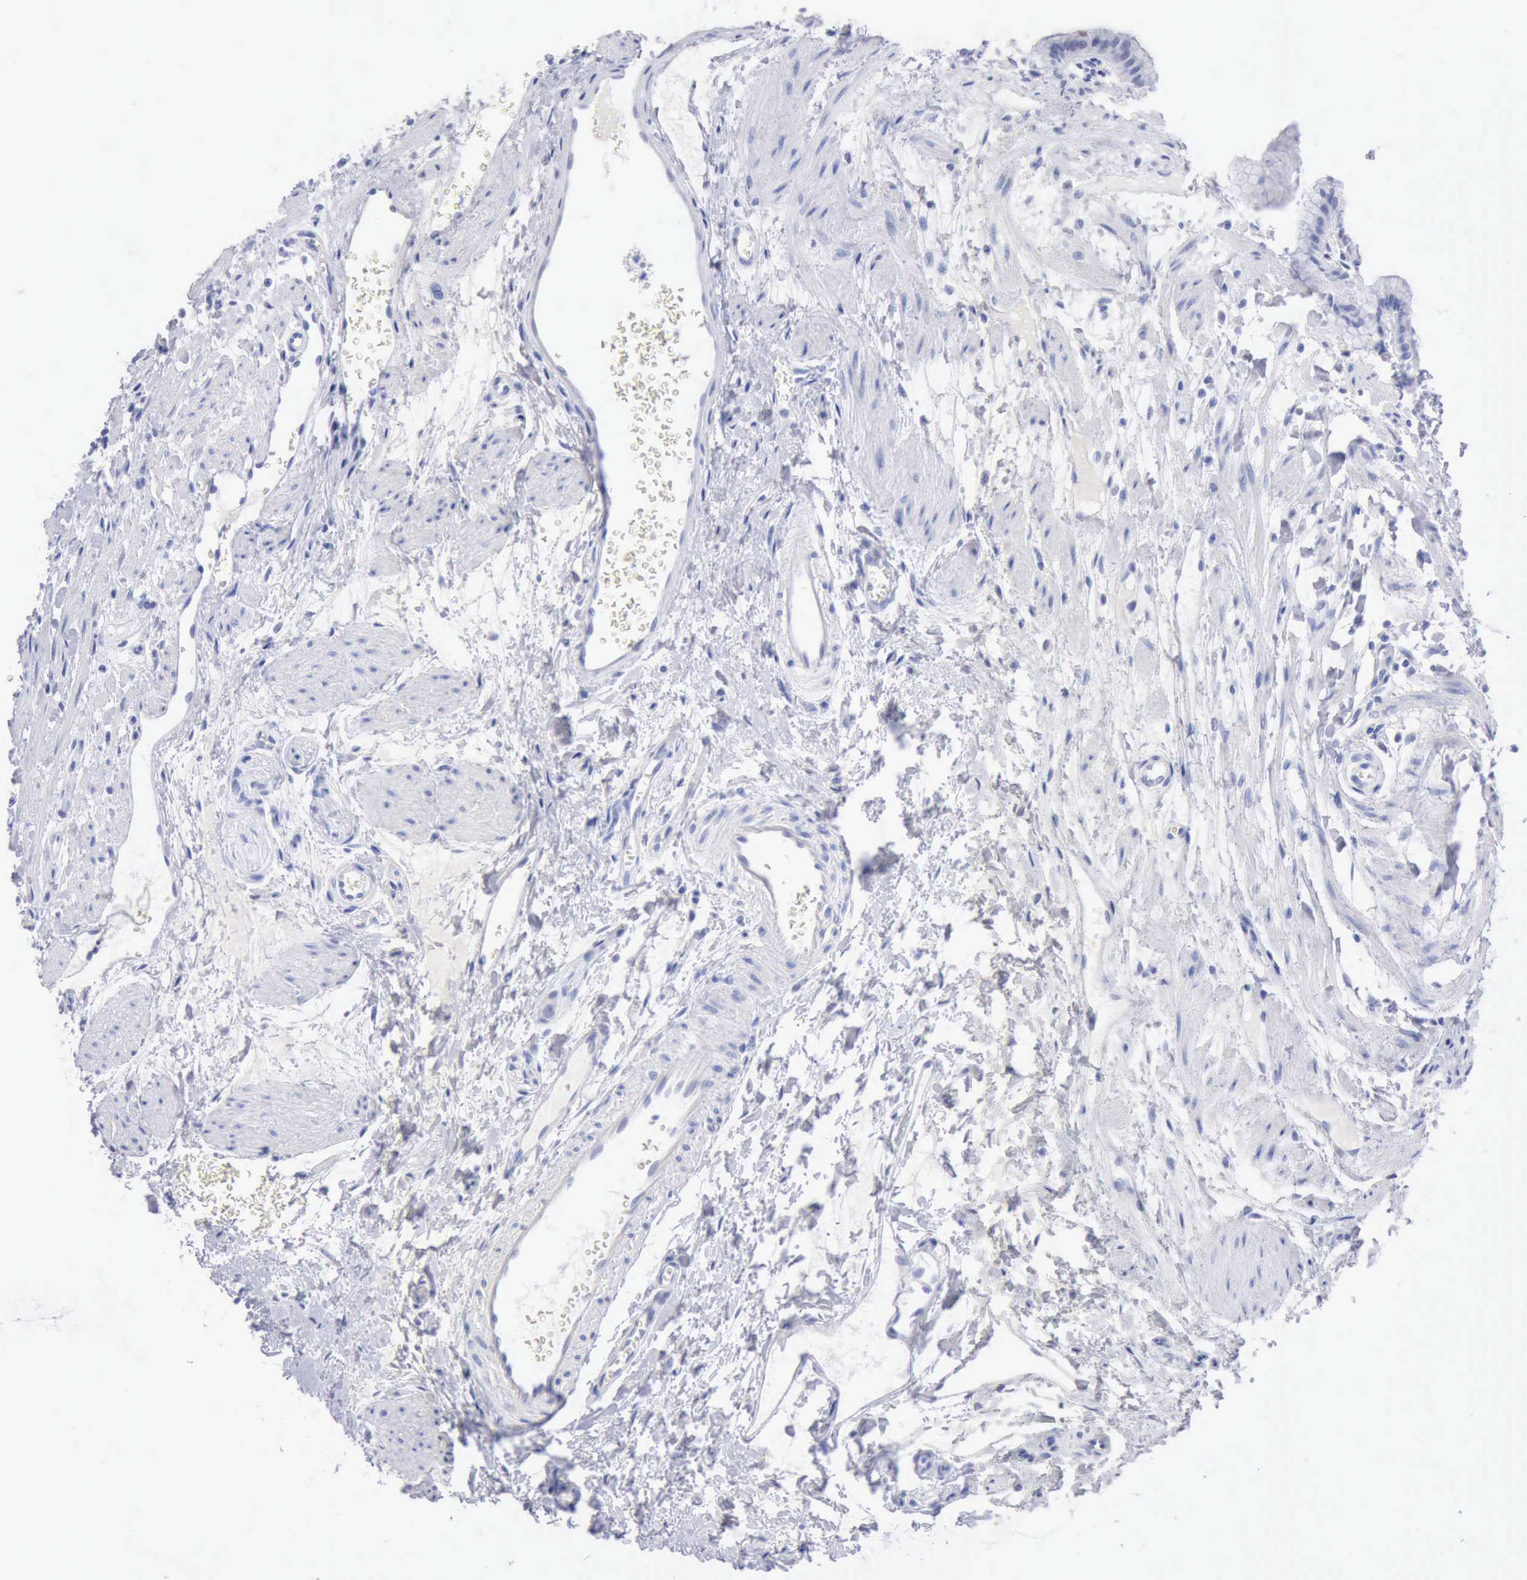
{"staining": {"intensity": "weak", "quantity": "25%-75%", "location": "cytoplasmic/membranous"}, "tissue": "stomach", "cell_type": "Glandular cells", "image_type": "normal", "snomed": [{"axis": "morphology", "description": "Normal tissue, NOS"}, {"axis": "topography", "description": "Stomach"}], "caption": "Protein expression analysis of unremarkable stomach shows weak cytoplasmic/membranous staining in approximately 25%-75% of glandular cells.", "gene": "ANGEL1", "patient": {"sex": "male", "age": 42}}